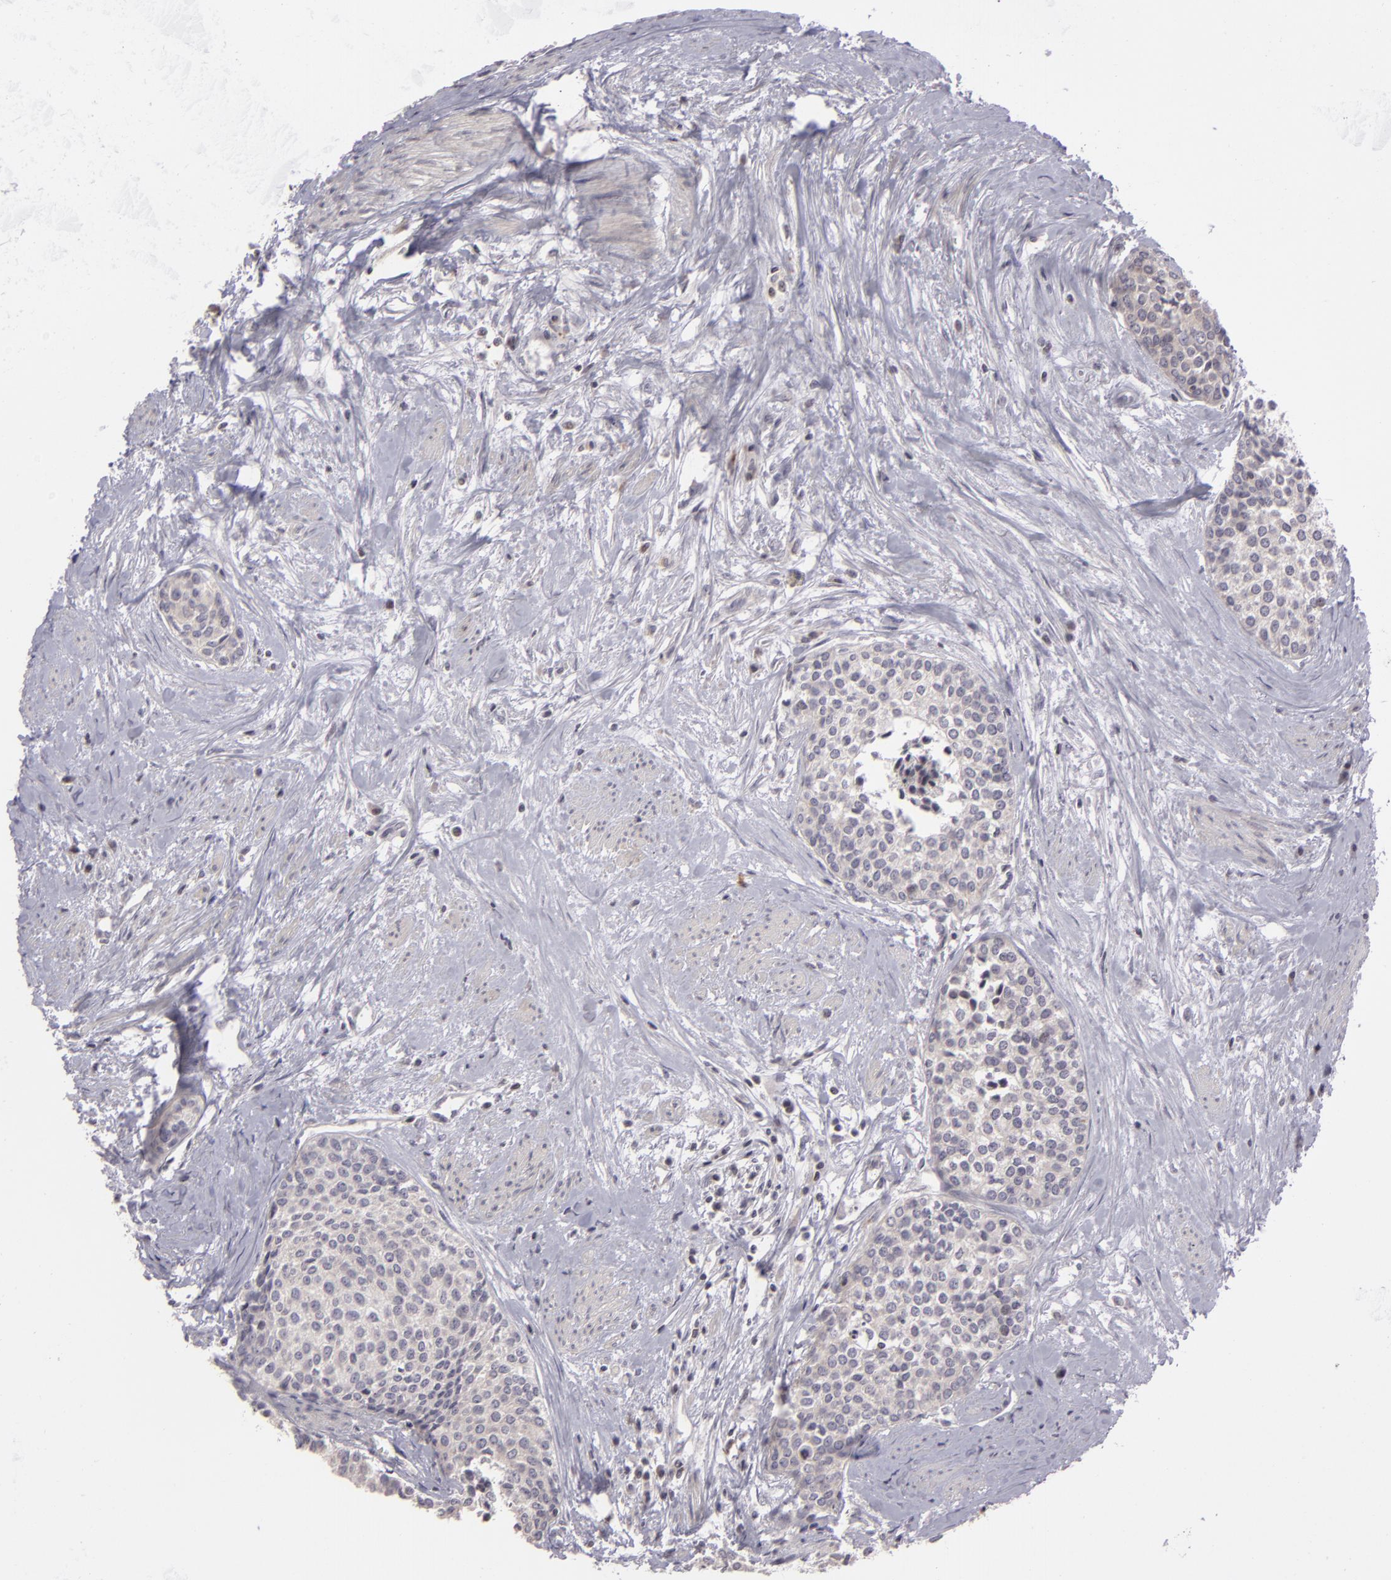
{"staining": {"intensity": "negative", "quantity": "none", "location": "none"}, "tissue": "urothelial cancer", "cell_type": "Tumor cells", "image_type": "cancer", "snomed": [{"axis": "morphology", "description": "Urothelial carcinoma, Low grade"}, {"axis": "topography", "description": "Urinary bladder"}], "caption": "Human low-grade urothelial carcinoma stained for a protein using immunohistochemistry (IHC) shows no expression in tumor cells.", "gene": "AKAP6", "patient": {"sex": "female", "age": 73}}